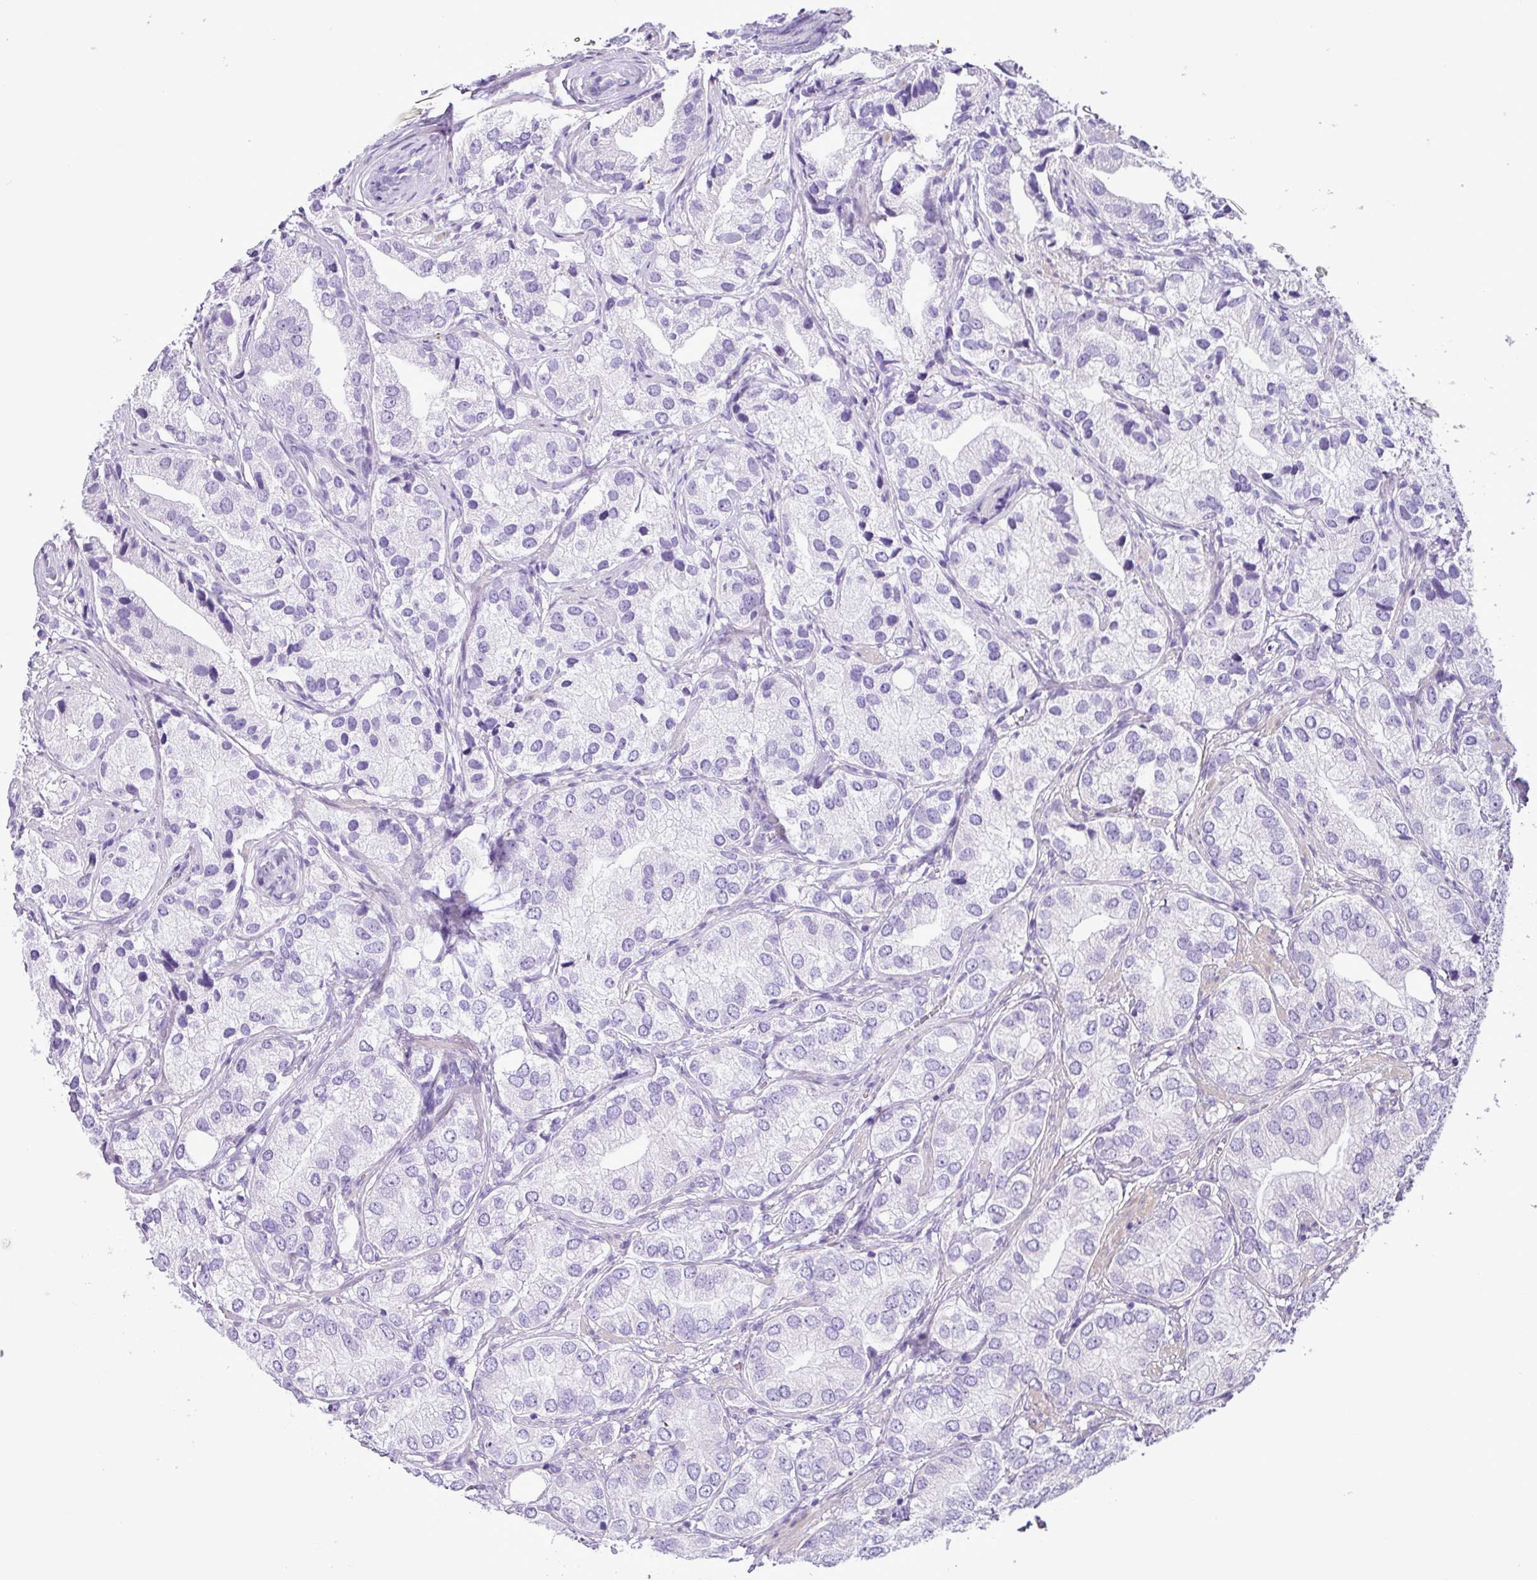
{"staining": {"intensity": "negative", "quantity": "none", "location": "none"}, "tissue": "prostate cancer", "cell_type": "Tumor cells", "image_type": "cancer", "snomed": [{"axis": "morphology", "description": "Adenocarcinoma, High grade"}, {"axis": "topography", "description": "Prostate"}], "caption": "There is no significant positivity in tumor cells of prostate cancer.", "gene": "ZNF334", "patient": {"sex": "male", "age": 82}}